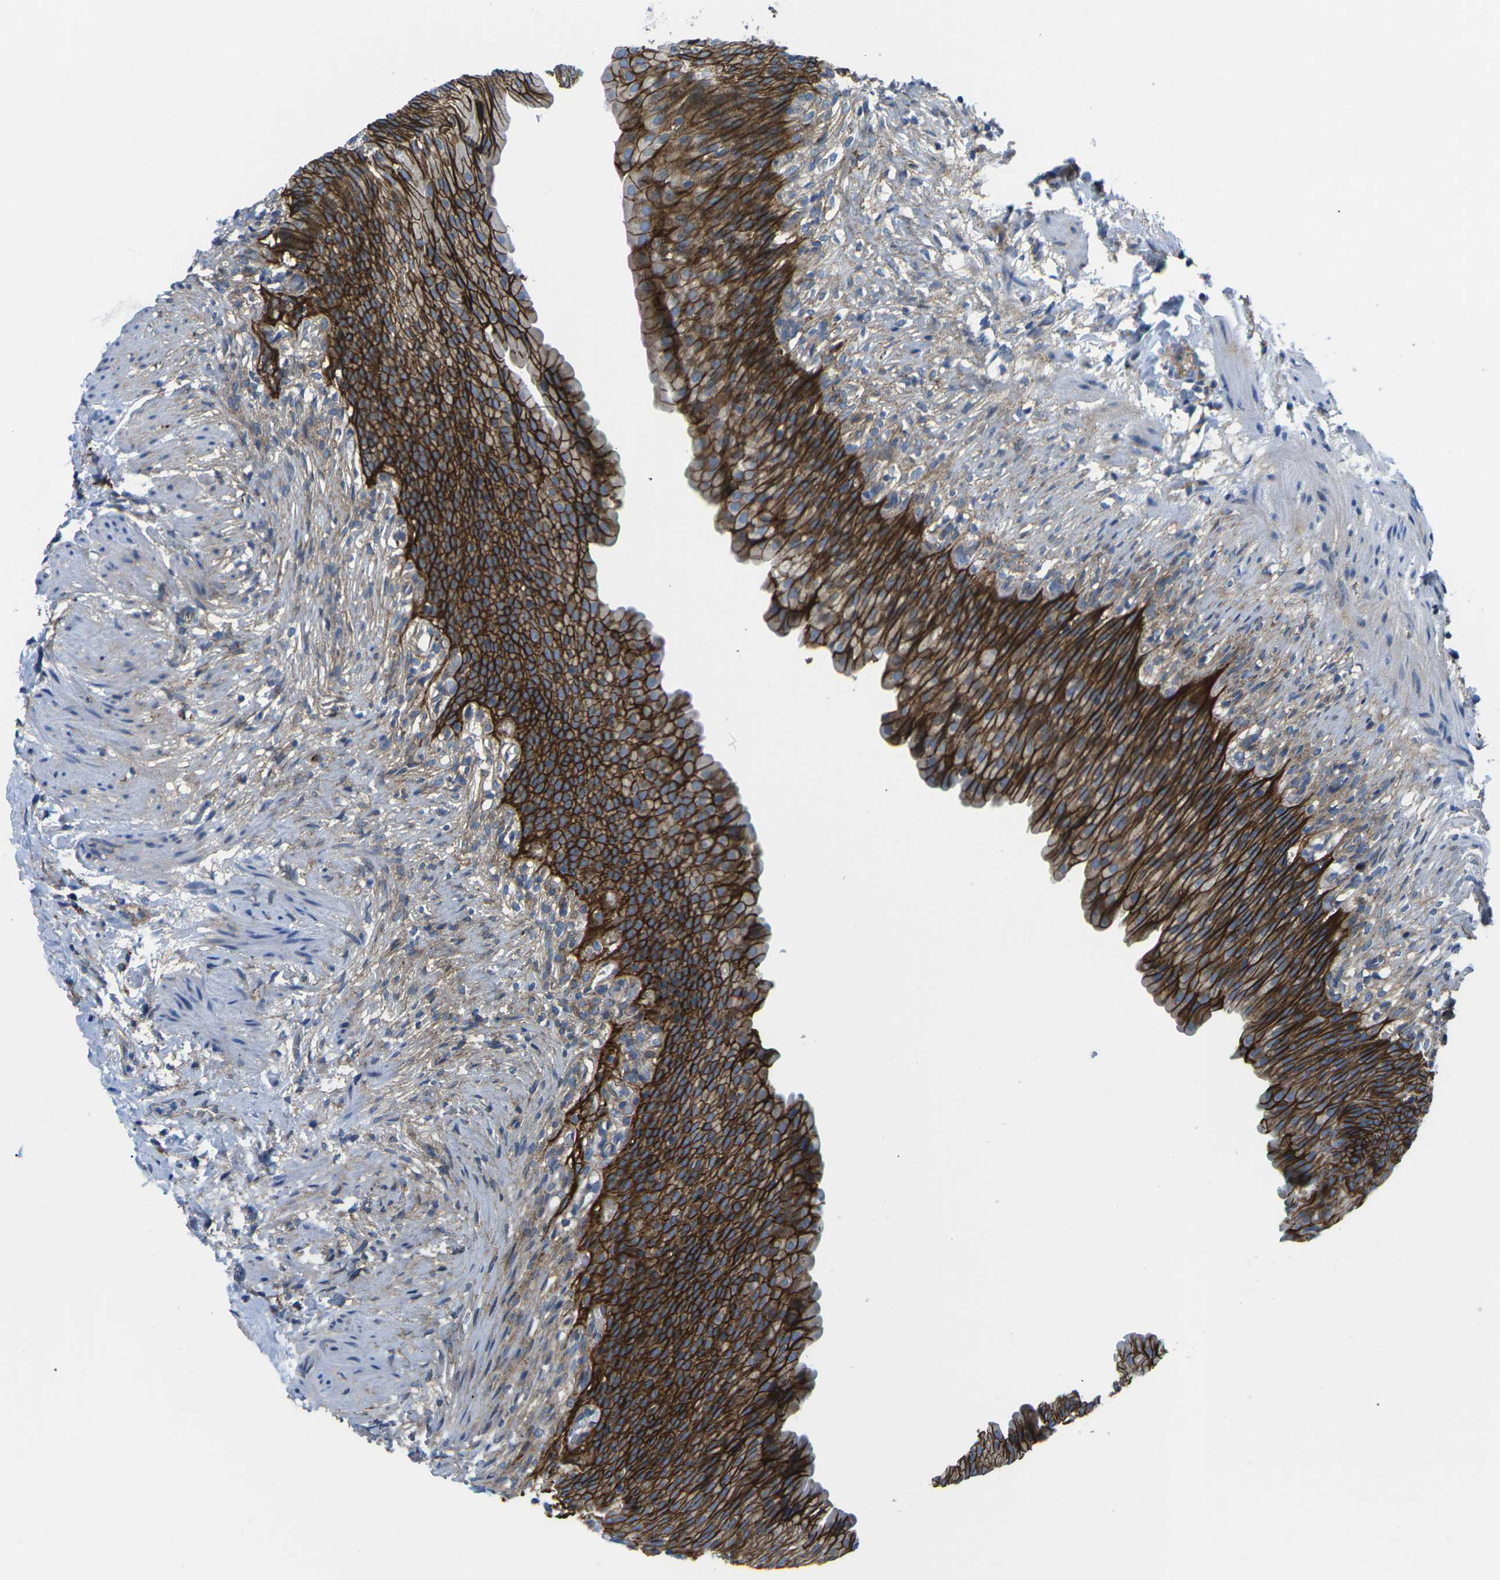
{"staining": {"intensity": "strong", "quantity": ">75%", "location": "cytoplasmic/membranous"}, "tissue": "urinary bladder", "cell_type": "Urothelial cells", "image_type": "normal", "snomed": [{"axis": "morphology", "description": "Normal tissue, NOS"}, {"axis": "topography", "description": "Urinary bladder"}], "caption": "Benign urinary bladder demonstrates strong cytoplasmic/membranous staining in approximately >75% of urothelial cells, visualized by immunohistochemistry. The protein of interest is stained brown, and the nuclei are stained in blue (DAB (3,3'-diaminobenzidine) IHC with brightfield microscopy, high magnification).", "gene": "DLG1", "patient": {"sex": "female", "age": 79}}